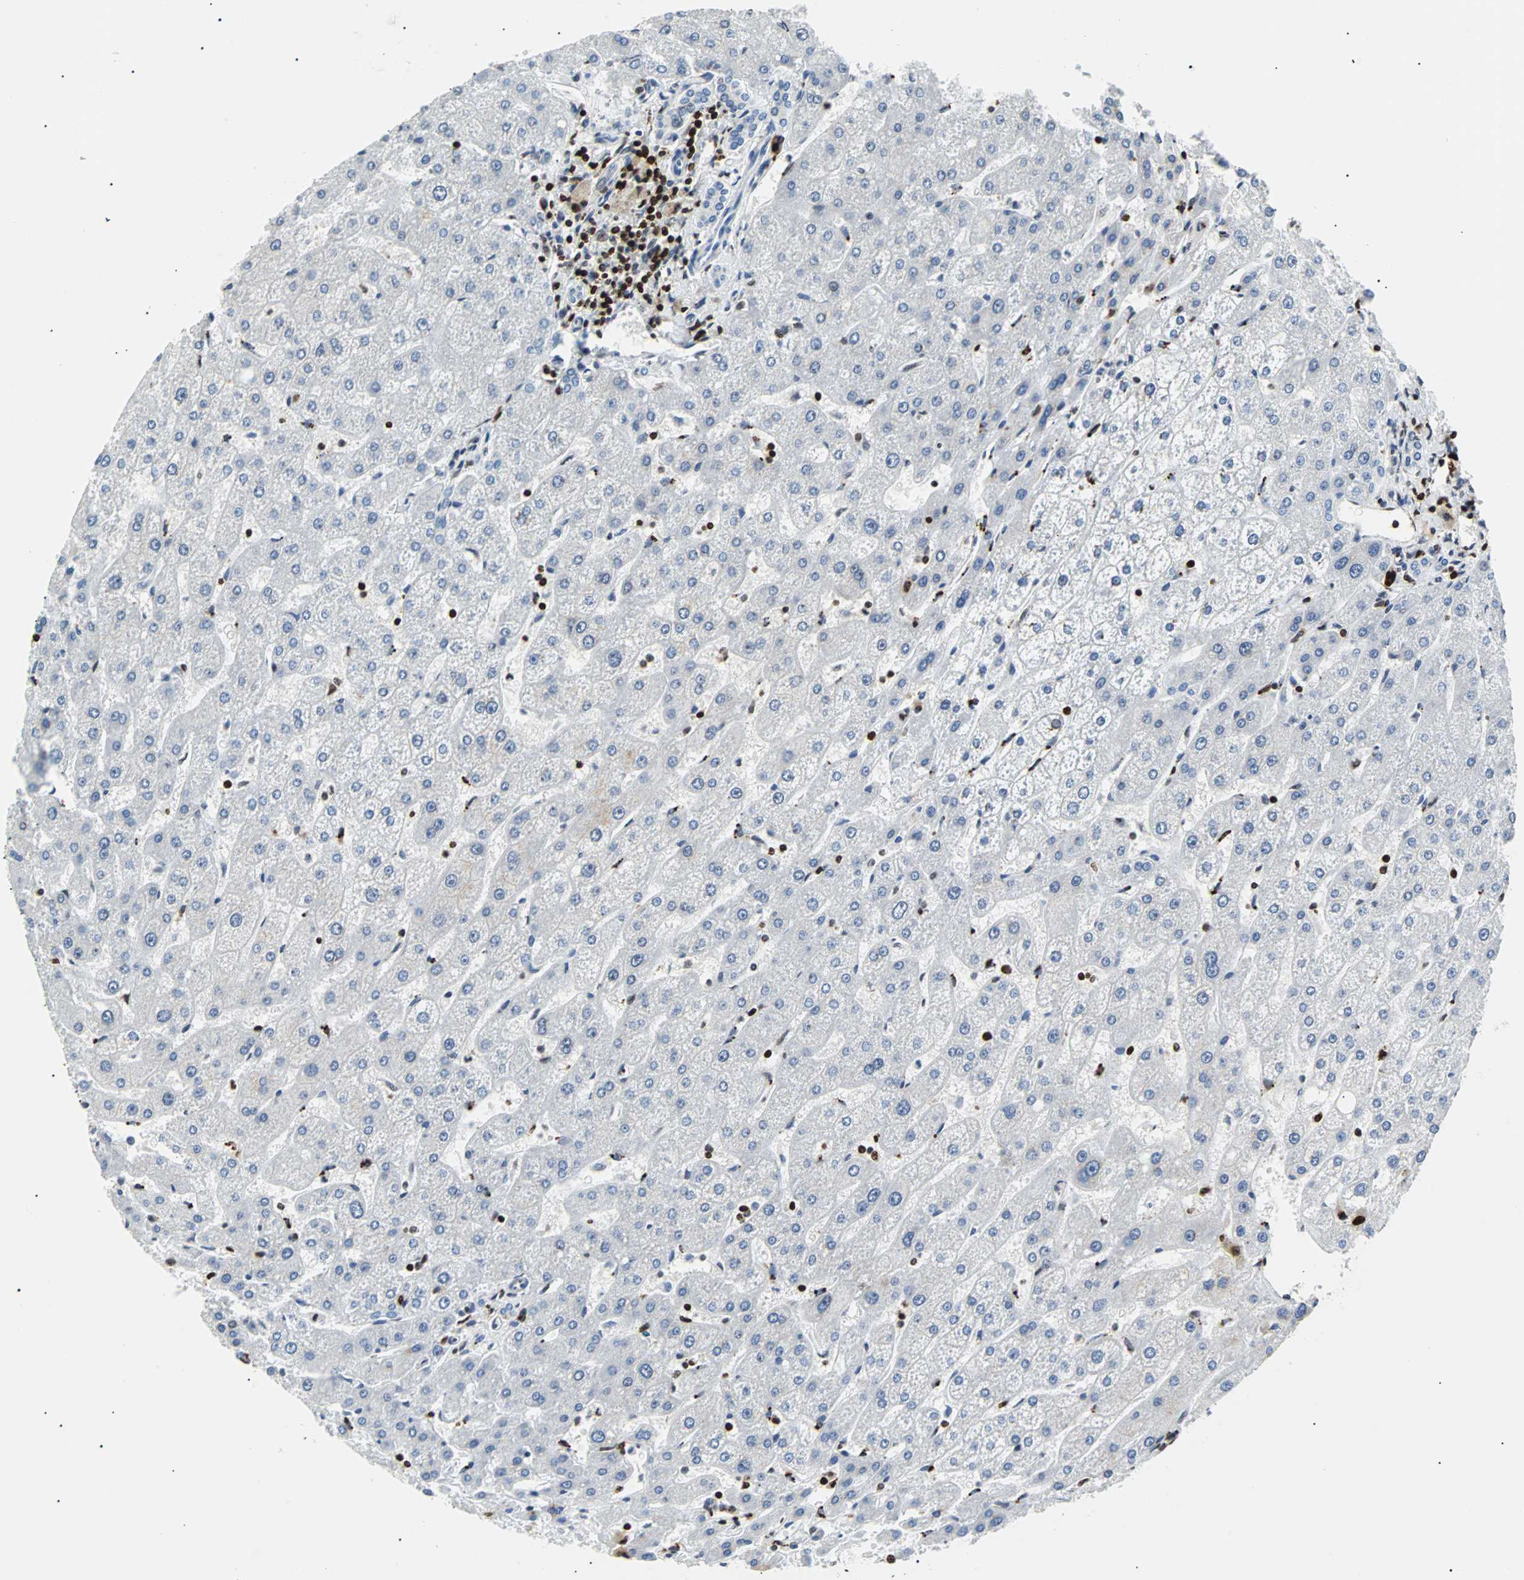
{"staining": {"intensity": "negative", "quantity": "none", "location": "none"}, "tissue": "liver", "cell_type": "Cholangiocytes", "image_type": "normal", "snomed": [{"axis": "morphology", "description": "Normal tissue, NOS"}, {"axis": "topography", "description": "Liver"}], "caption": "The micrograph exhibits no significant staining in cholangiocytes of liver.", "gene": "ZNF131", "patient": {"sex": "male", "age": 67}}